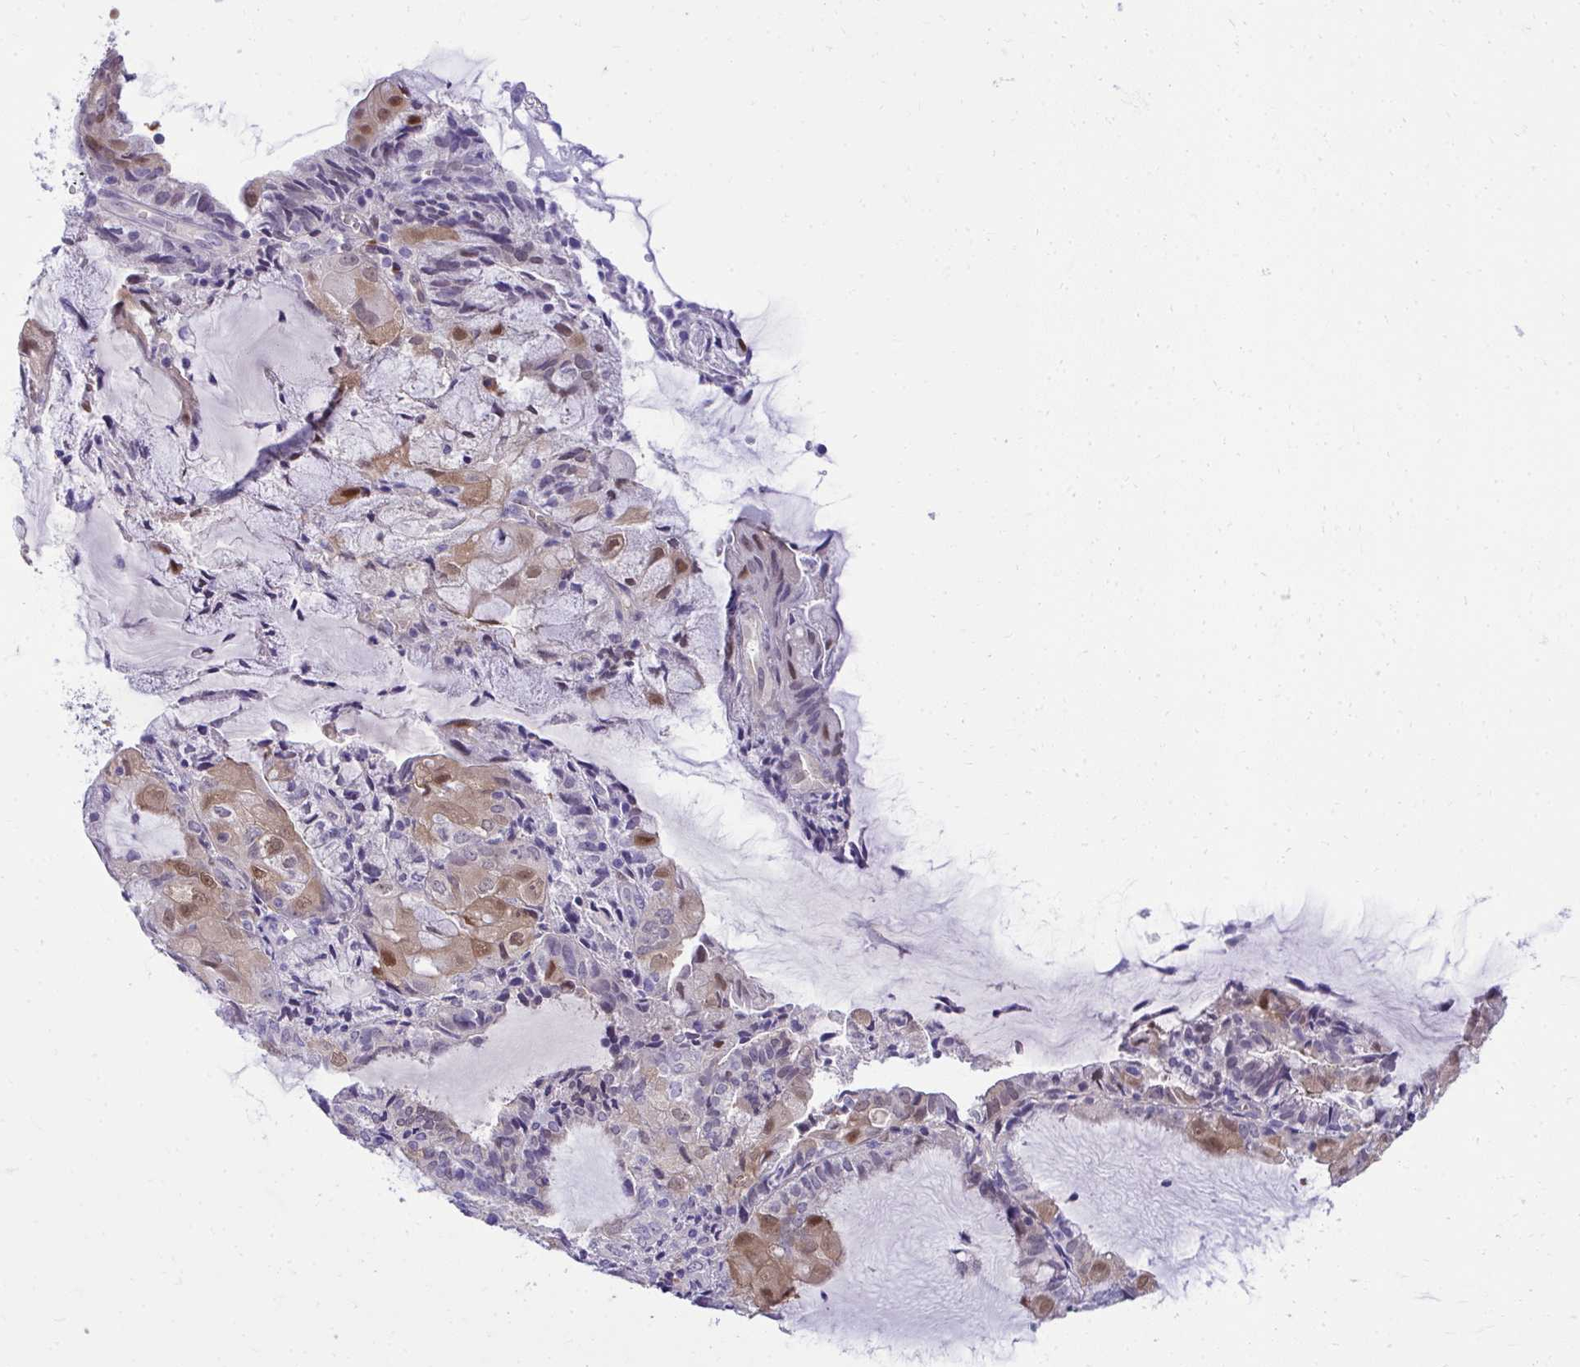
{"staining": {"intensity": "moderate", "quantity": "<25%", "location": "cytoplasmic/membranous,nuclear"}, "tissue": "endometrial cancer", "cell_type": "Tumor cells", "image_type": "cancer", "snomed": [{"axis": "morphology", "description": "Adenocarcinoma, NOS"}, {"axis": "topography", "description": "Endometrium"}], "caption": "This image shows endometrial cancer (adenocarcinoma) stained with IHC to label a protein in brown. The cytoplasmic/membranous and nuclear of tumor cells show moderate positivity for the protein. Nuclei are counter-stained blue.", "gene": "PGM2L1", "patient": {"sex": "female", "age": 81}}